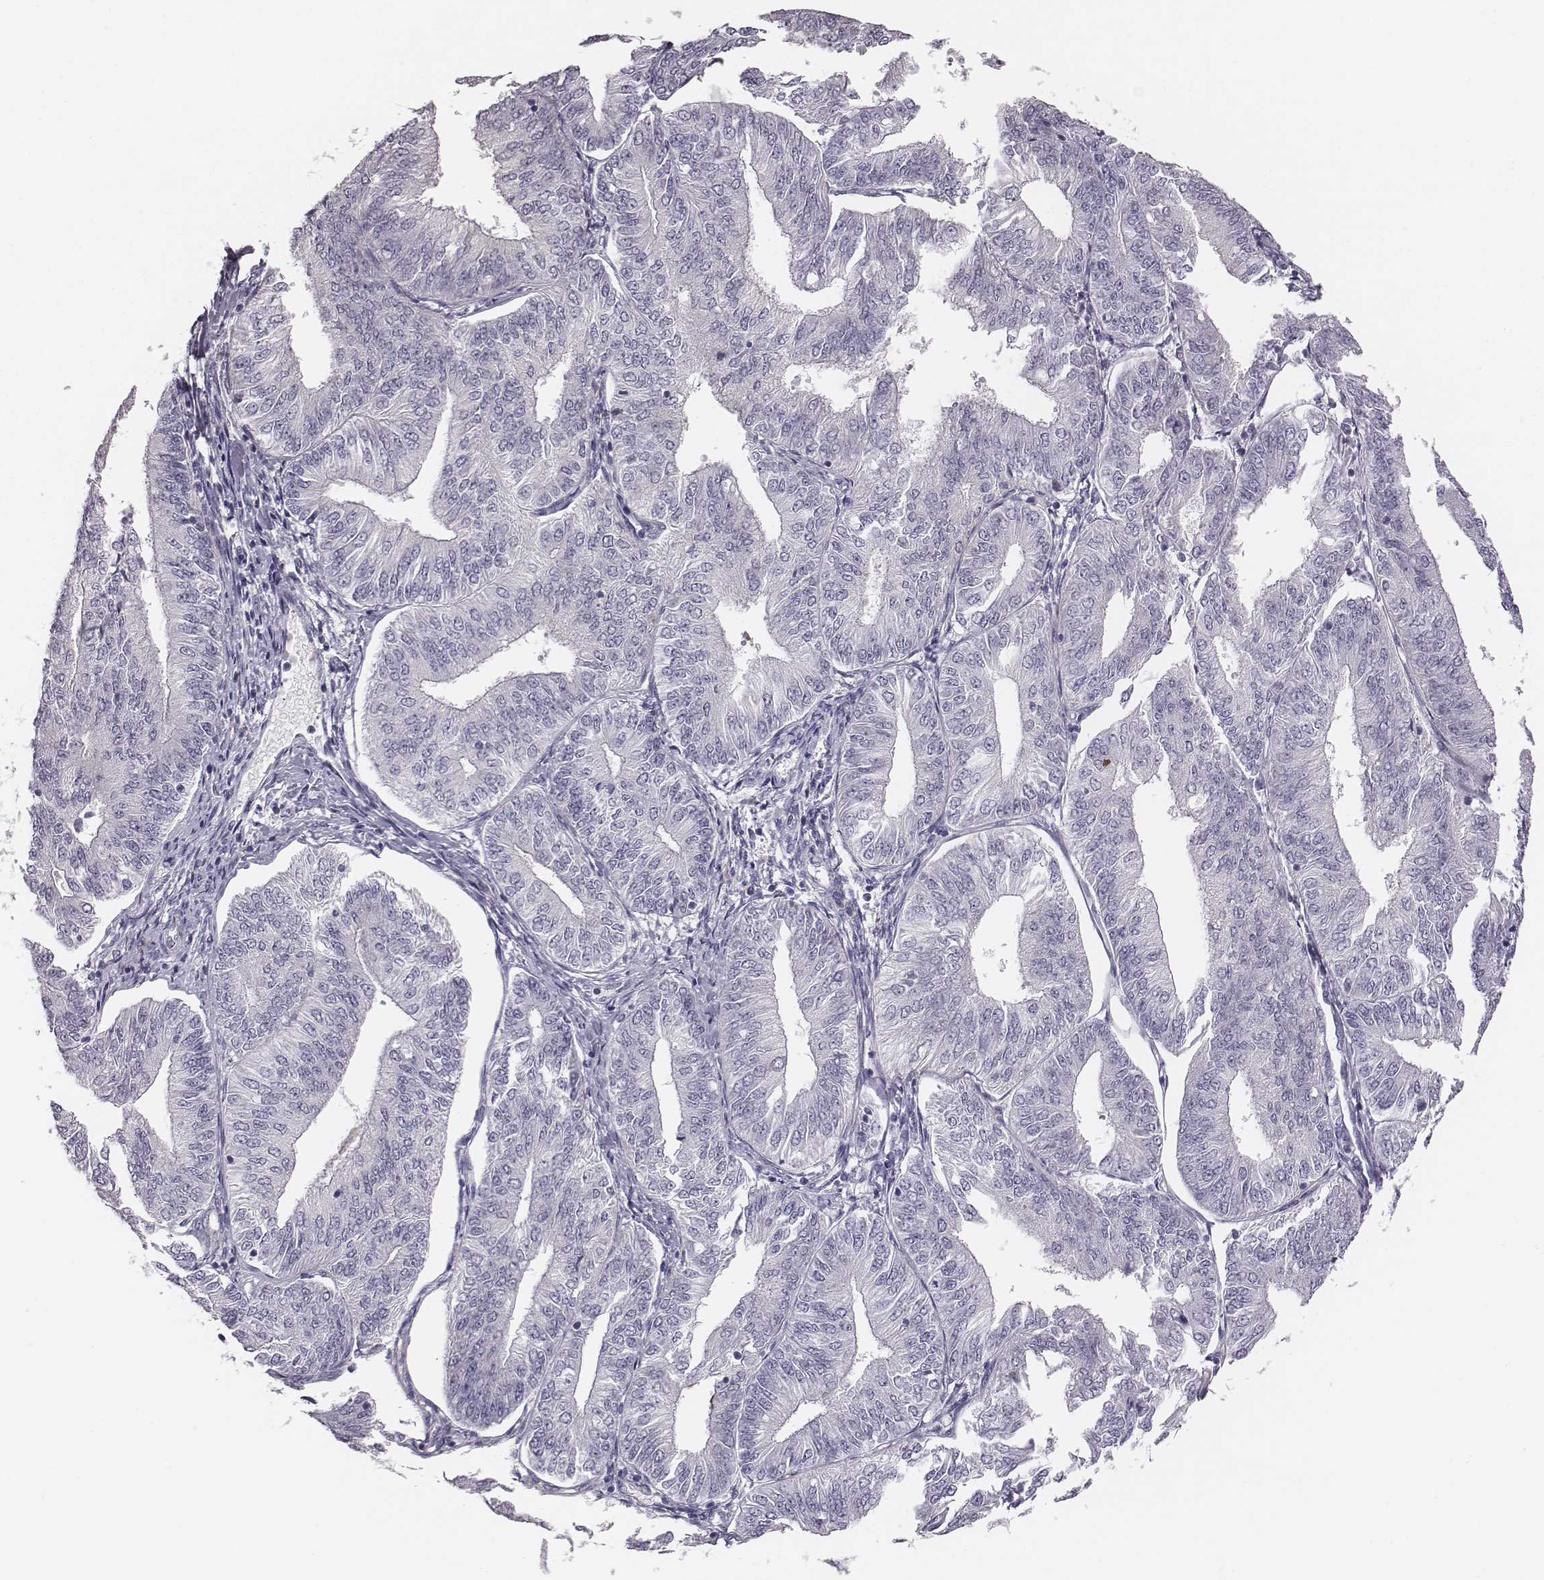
{"staining": {"intensity": "negative", "quantity": "none", "location": "none"}, "tissue": "endometrial cancer", "cell_type": "Tumor cells", "image_type": "cancer", "snomed": [{"axis": "morphology", "description": "Adenocarcinoma, NOS"}, {"axis": "topography", "description": "Endometrium"}], "caption": "IHC histopathology image of neoplastic tissue: human endometrial adenocarcinoma stained with DAB demonstrates no significant protein staining in tumor cells.", "gene": "CACNG4", "patient": {"sex": "female", "age": 58}}